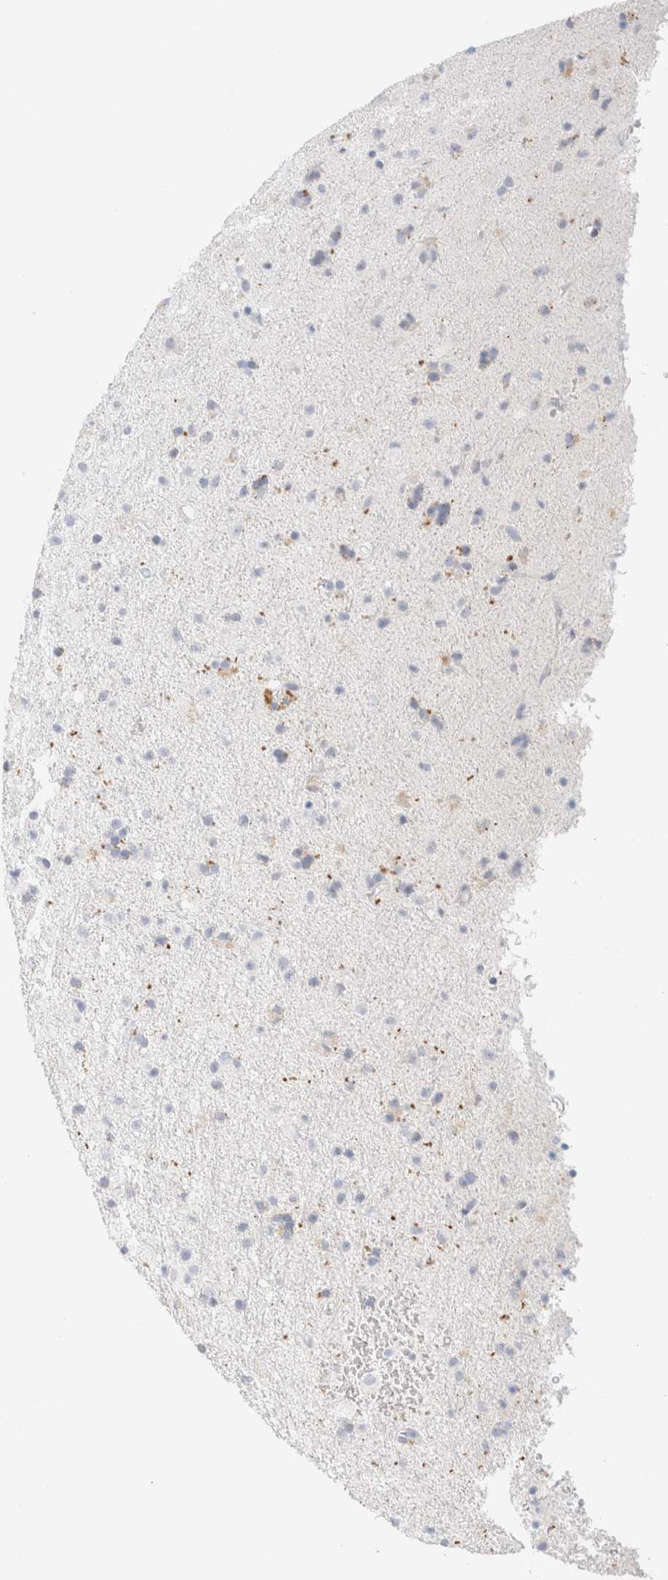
{"staining": {"intensity": "negative", "quantity": "none", "location": "none"}, "tissue": "glioma", "cell_type": "Tumor cells", "image_type": "cancer", "snomed": [{"axis": "morphology", "description": "Glioma, malignant, Low grade"}, {"axis": "topography", "description": "Brain"}], "caption": "This histopathology image is of malignant glioma (low-grade) stained with immunohistochemistry (IHC) to label a protein in brown with the nuclei are counter-stained blue. There is no staining in tumor cells. Nuclei are stained in blue.", "gene": "CPQ", "patient": {"sex": "male", "age": 65}}